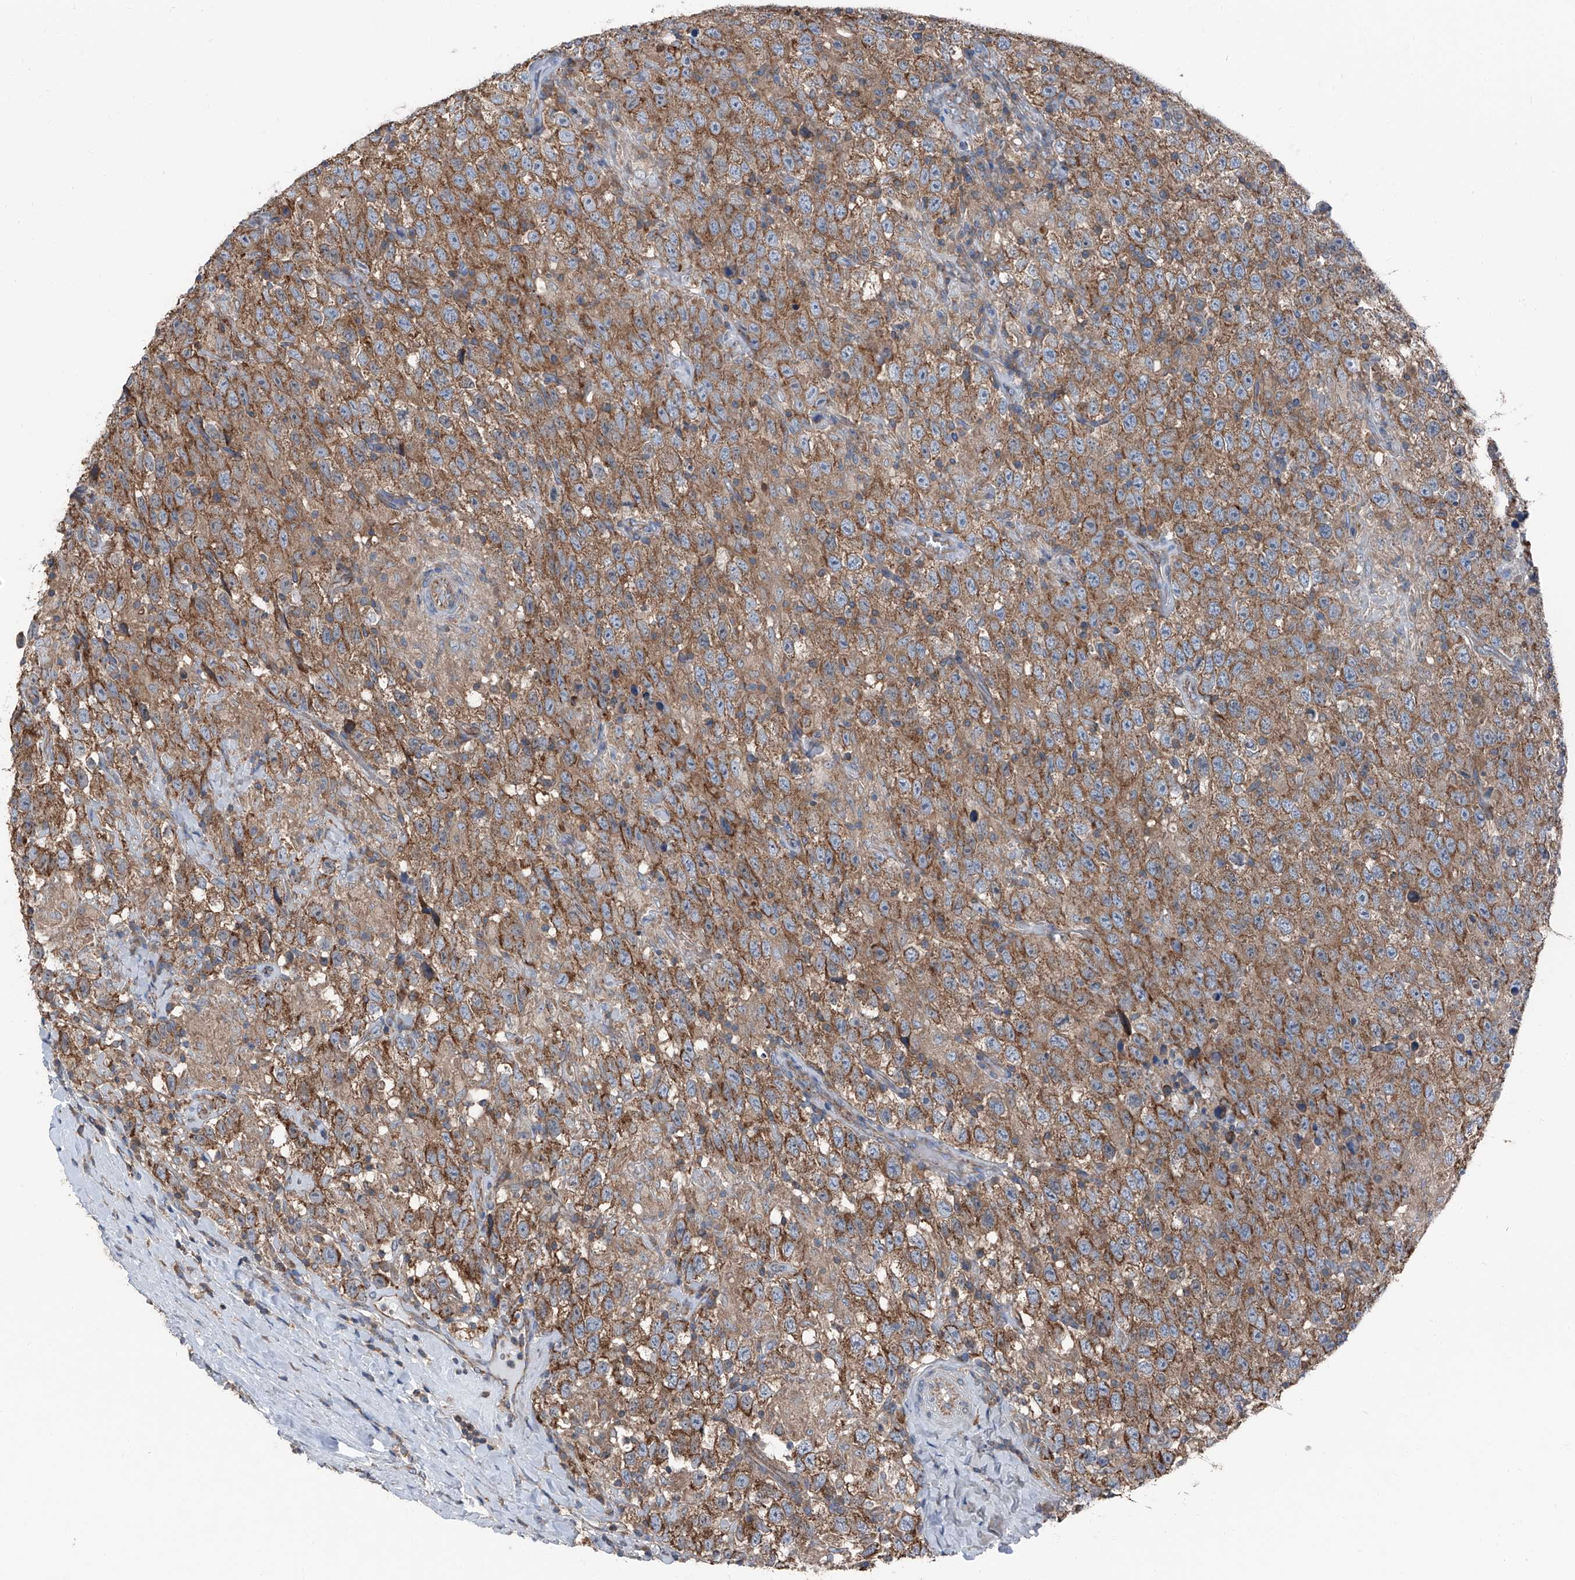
{"staining": {"intensity": "moderate", "quantity": ">75%", "location": "cytoplasmic/membranous"}, "tissue": "testis cancer", "cell_type": "Tumor cells", "image_type": "cancer", "snomed": [{"axis": "morphology", "description": "Seminoma, NOS"}, {"axis": "topography", "description": "Testis"}], "caption": "Immunohistochemical staining of testis seminoma displays medium levels of moderate cytoplasmic/membranous protein positivity in about >75% of tumor cells.", "gene": "GPR142", "patient": {"sex": "male", "age": 41}}